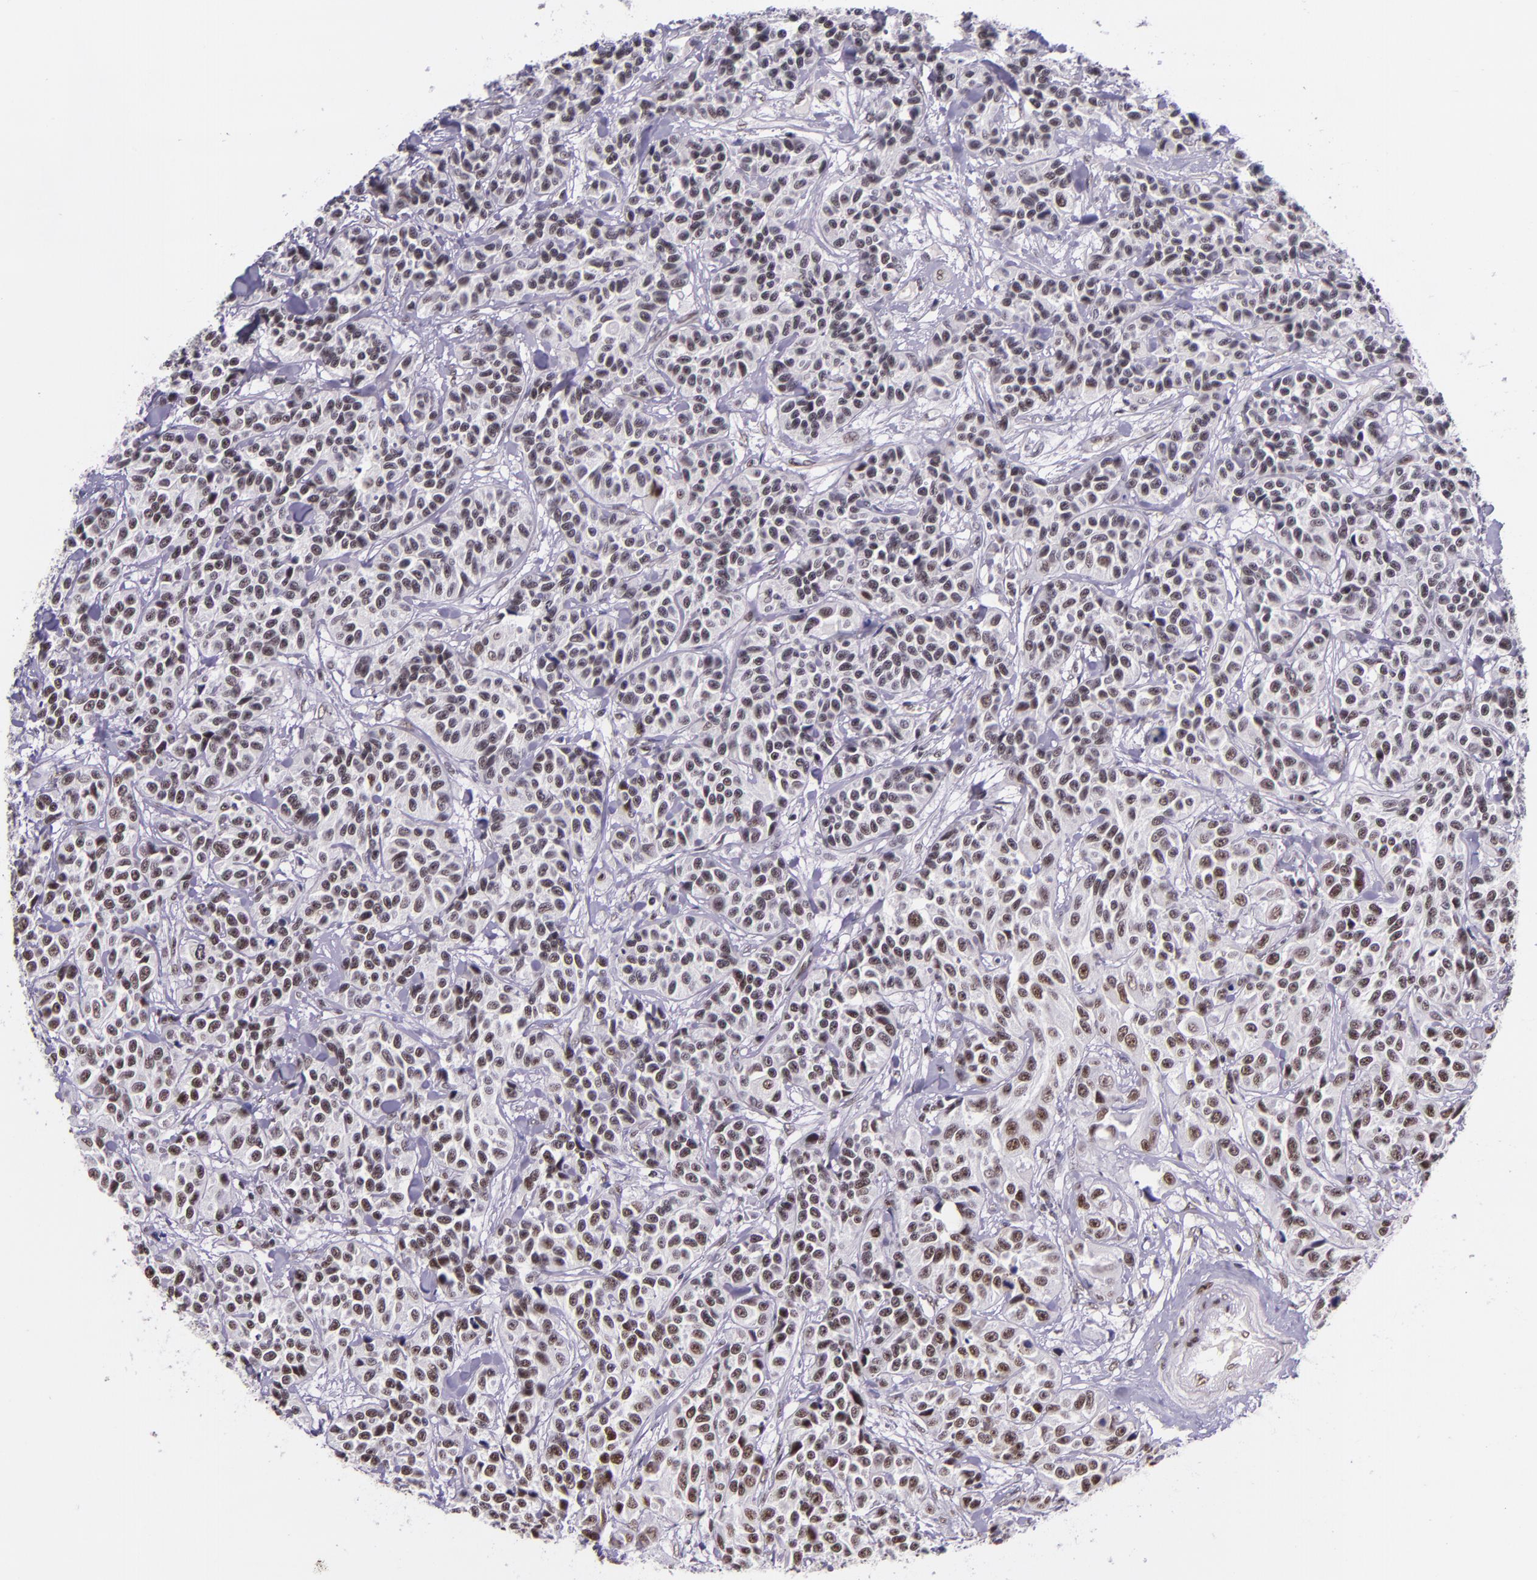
{"staining": {"intensity": "strong", "quantity": ">75%", "location": "nuclear"}, "tissue": "urothelial cancer", "cell_type": "Tumor cells", "image_type": "cancer", "snomed": [{"axis": "morphology", "description": "Urothelial carcinoma, High grade"}, {"axis": "topography", "description": "Urinary bladder"}], "caption": "Strong nuclear protein expression is identified in about >75% of tumor cells in urothelial carcinoma (high-grade).", "gene": "GPKOW", "patient": {"sex": "female", "age": 81}}